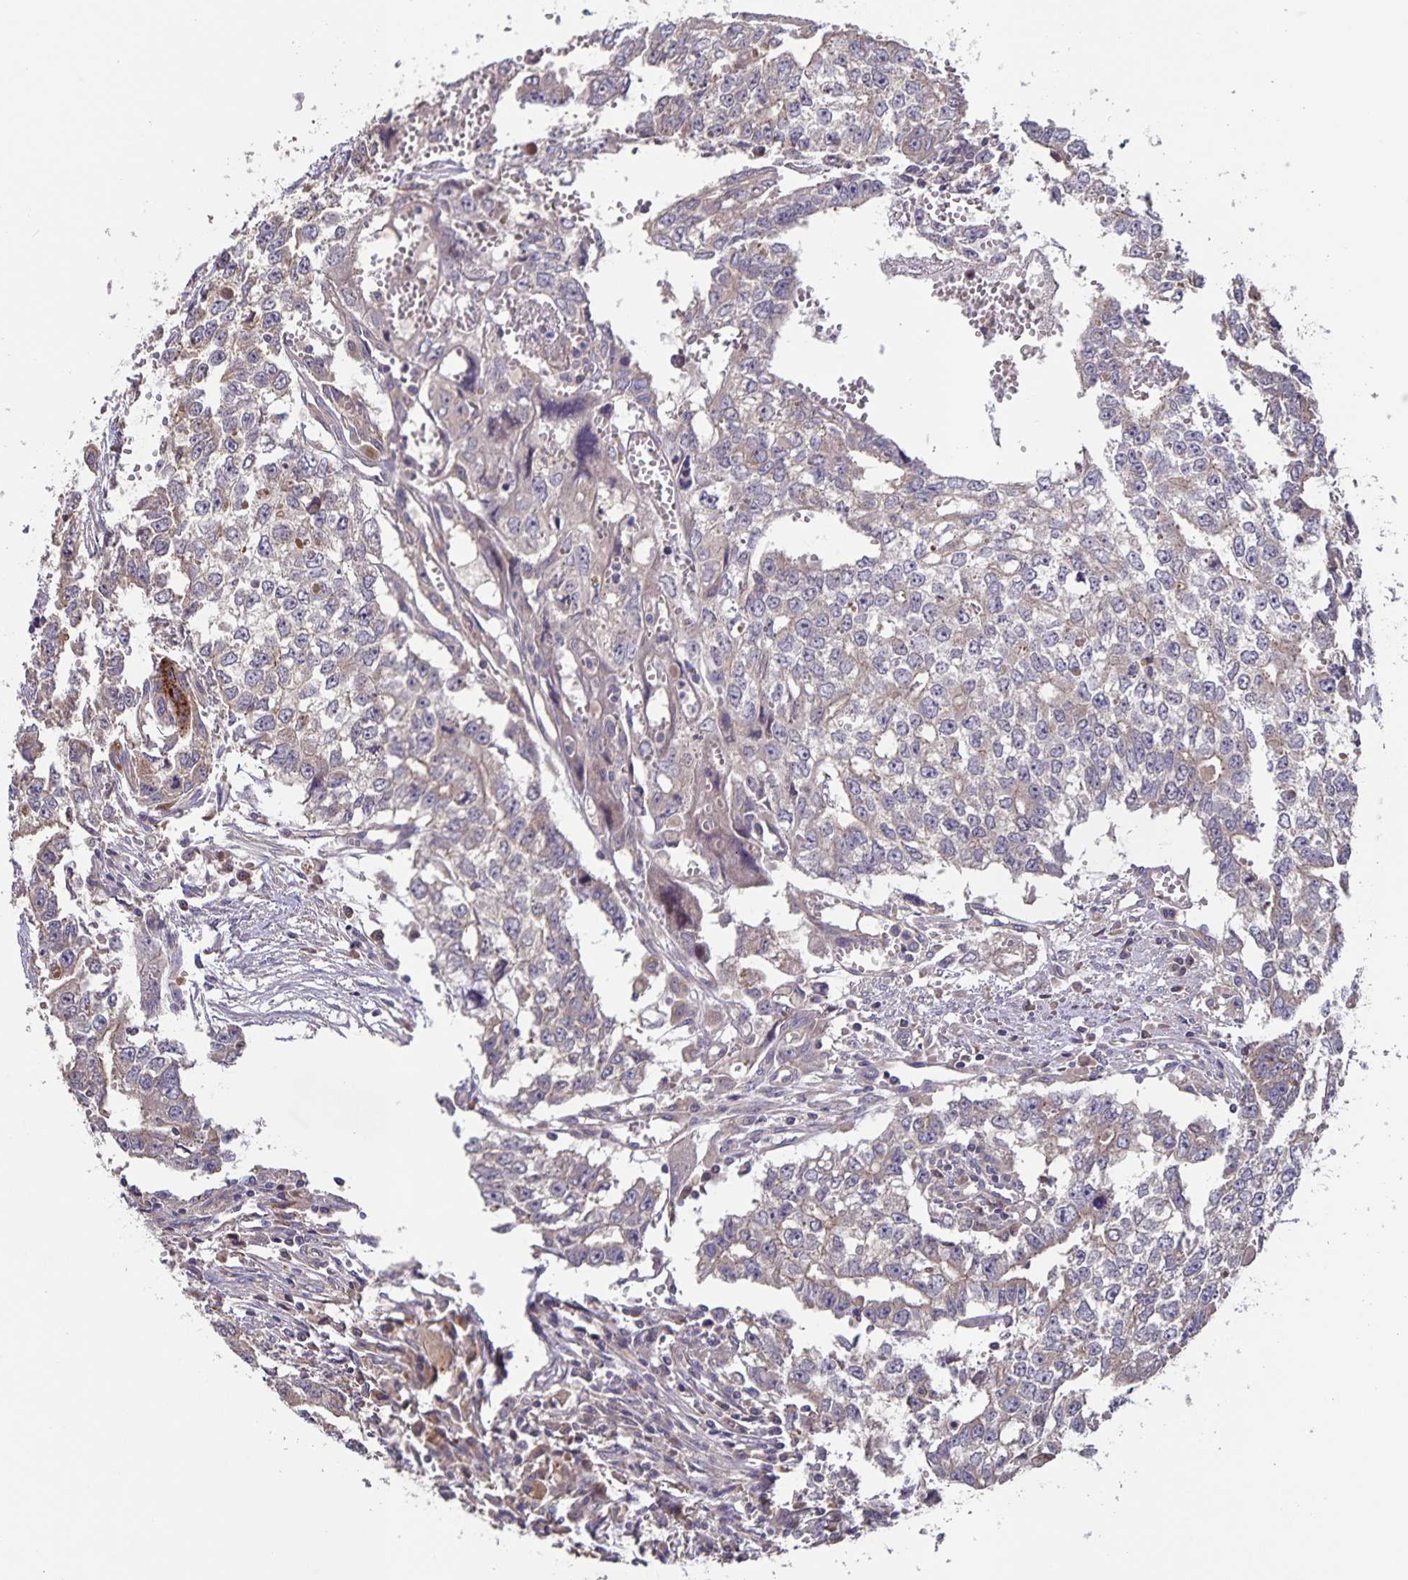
{"staining": {"intensity": "weak", "quantity": "25%-75%", "location": "cytoplasmic/membranous"}, "tissue": "testis cancer", "cell_type": "Tumor cells", "image_type": "cancer", "snomed": [{"axis": "morphology", "description": "Carcinoma, Embryonal, NOS"}, {"axis": "morphology", "description": "Teratoma, malignant, NOS"}, {"axis": "topography", "description": "Testis"}], "caption": "Weak cytoplasmic/membranous positivity is identified in about 25%-75% of tumor cells in testis cancer. The staining was performed using DAB to visualize the protein expression in brown, while the nuclei were stained in blue with hematoxylin (Magnification: 20x).", "gene": "FBXL16", "patient": {"sex": "male", "age": 24}}